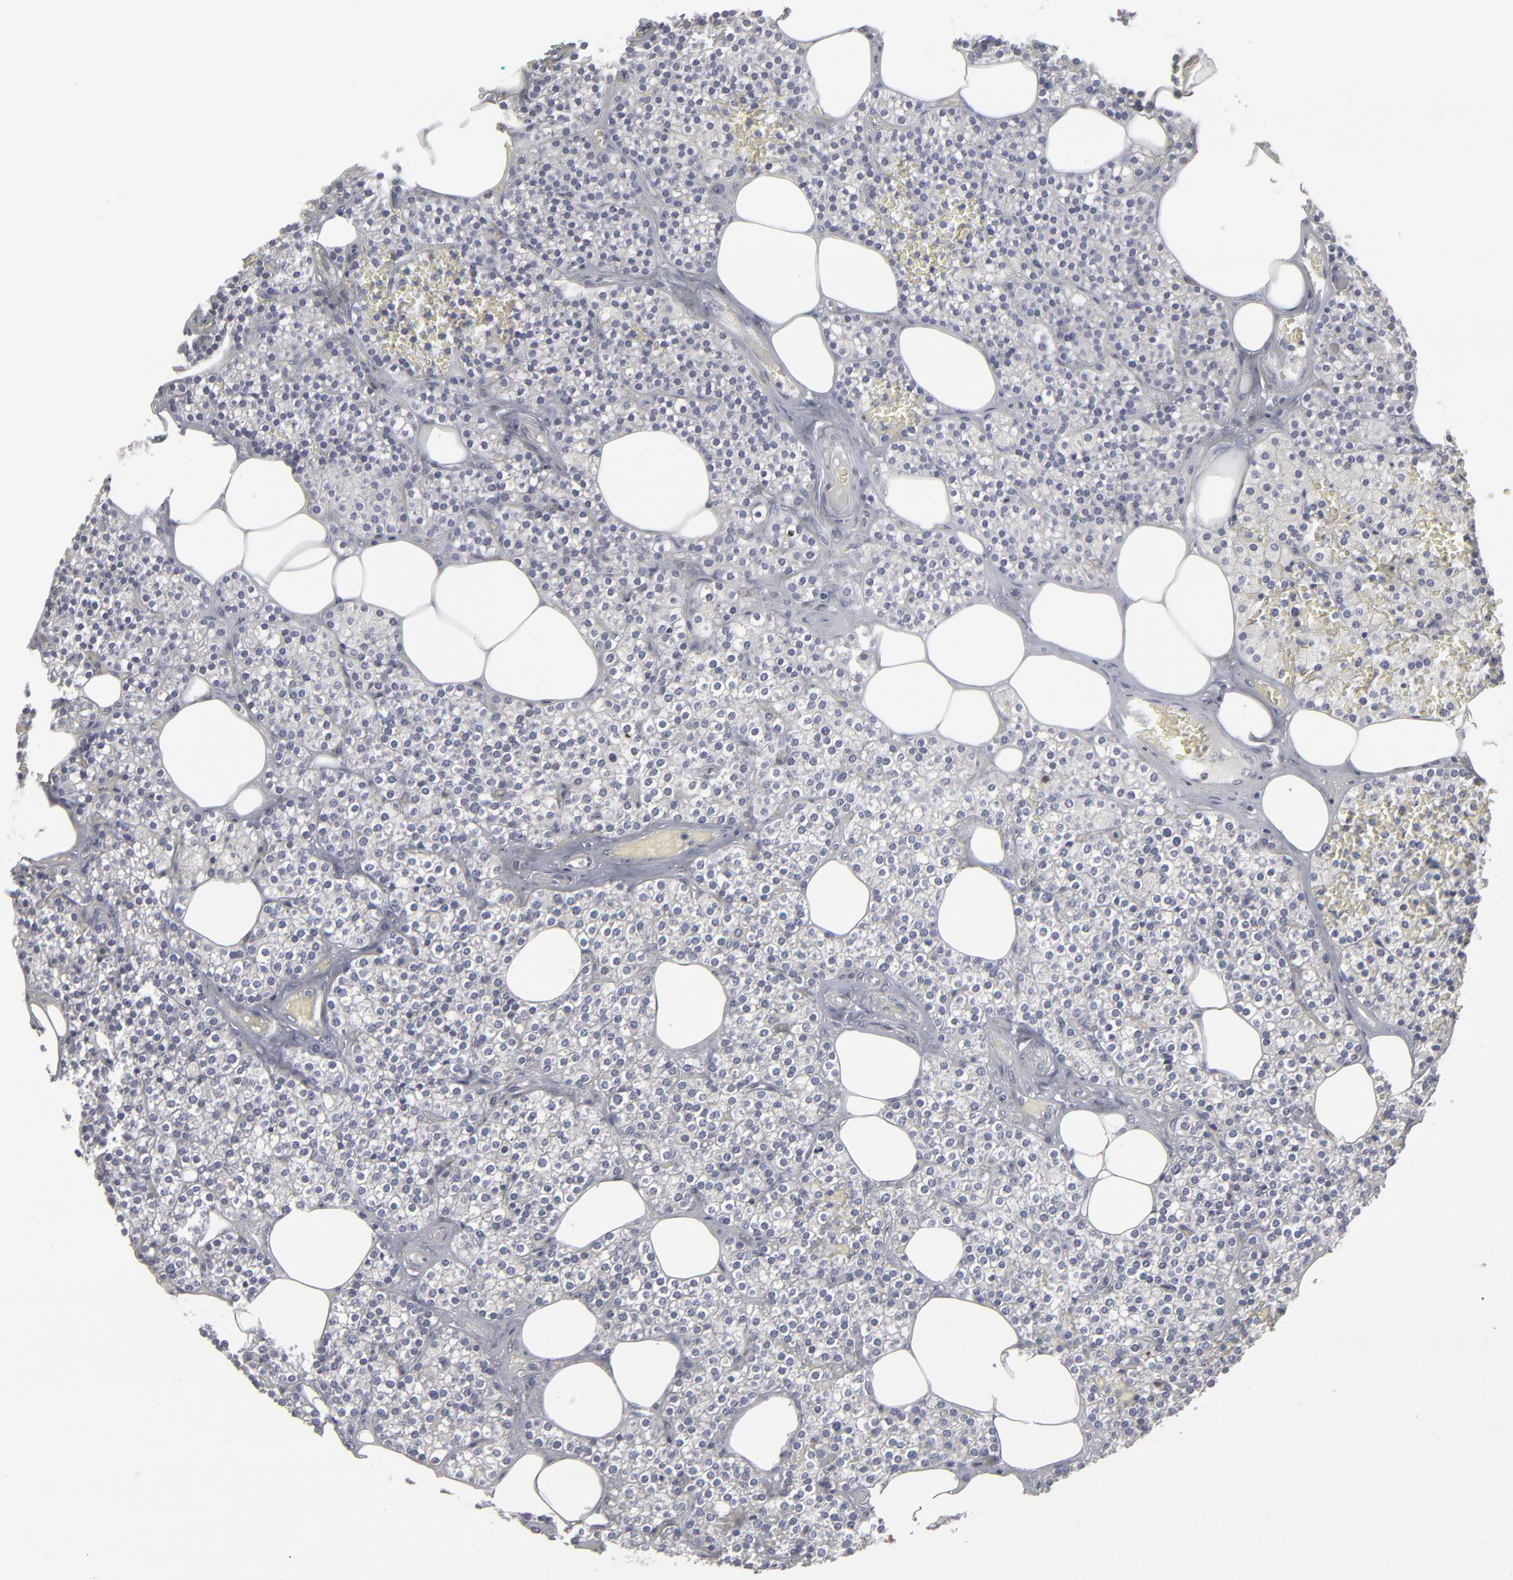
{"staining": {"intensity": "negative", "quantity": "none", "location": "none"}, "tissue": "parathyroid gland", "cell_type": "Glandular cells", "image_type": "normal", "snomed": [{"axis": "morphology", "description": "Normal tissue, NOS"}, {"axis": "topography", "description": "Parathyroid gland"}], "caption": "This image is of benign parathyroid gland stained with immunohistochemistry to label a protein in brown with the nuclei are counter-stained blue. There is no expression in glandular cells. The staining is performed using DAB brown chromogen with nuclei counter-stained in using hematoxylin.", "gene": "CCDC80", "patient": {"sex": "male", "age": 51}}